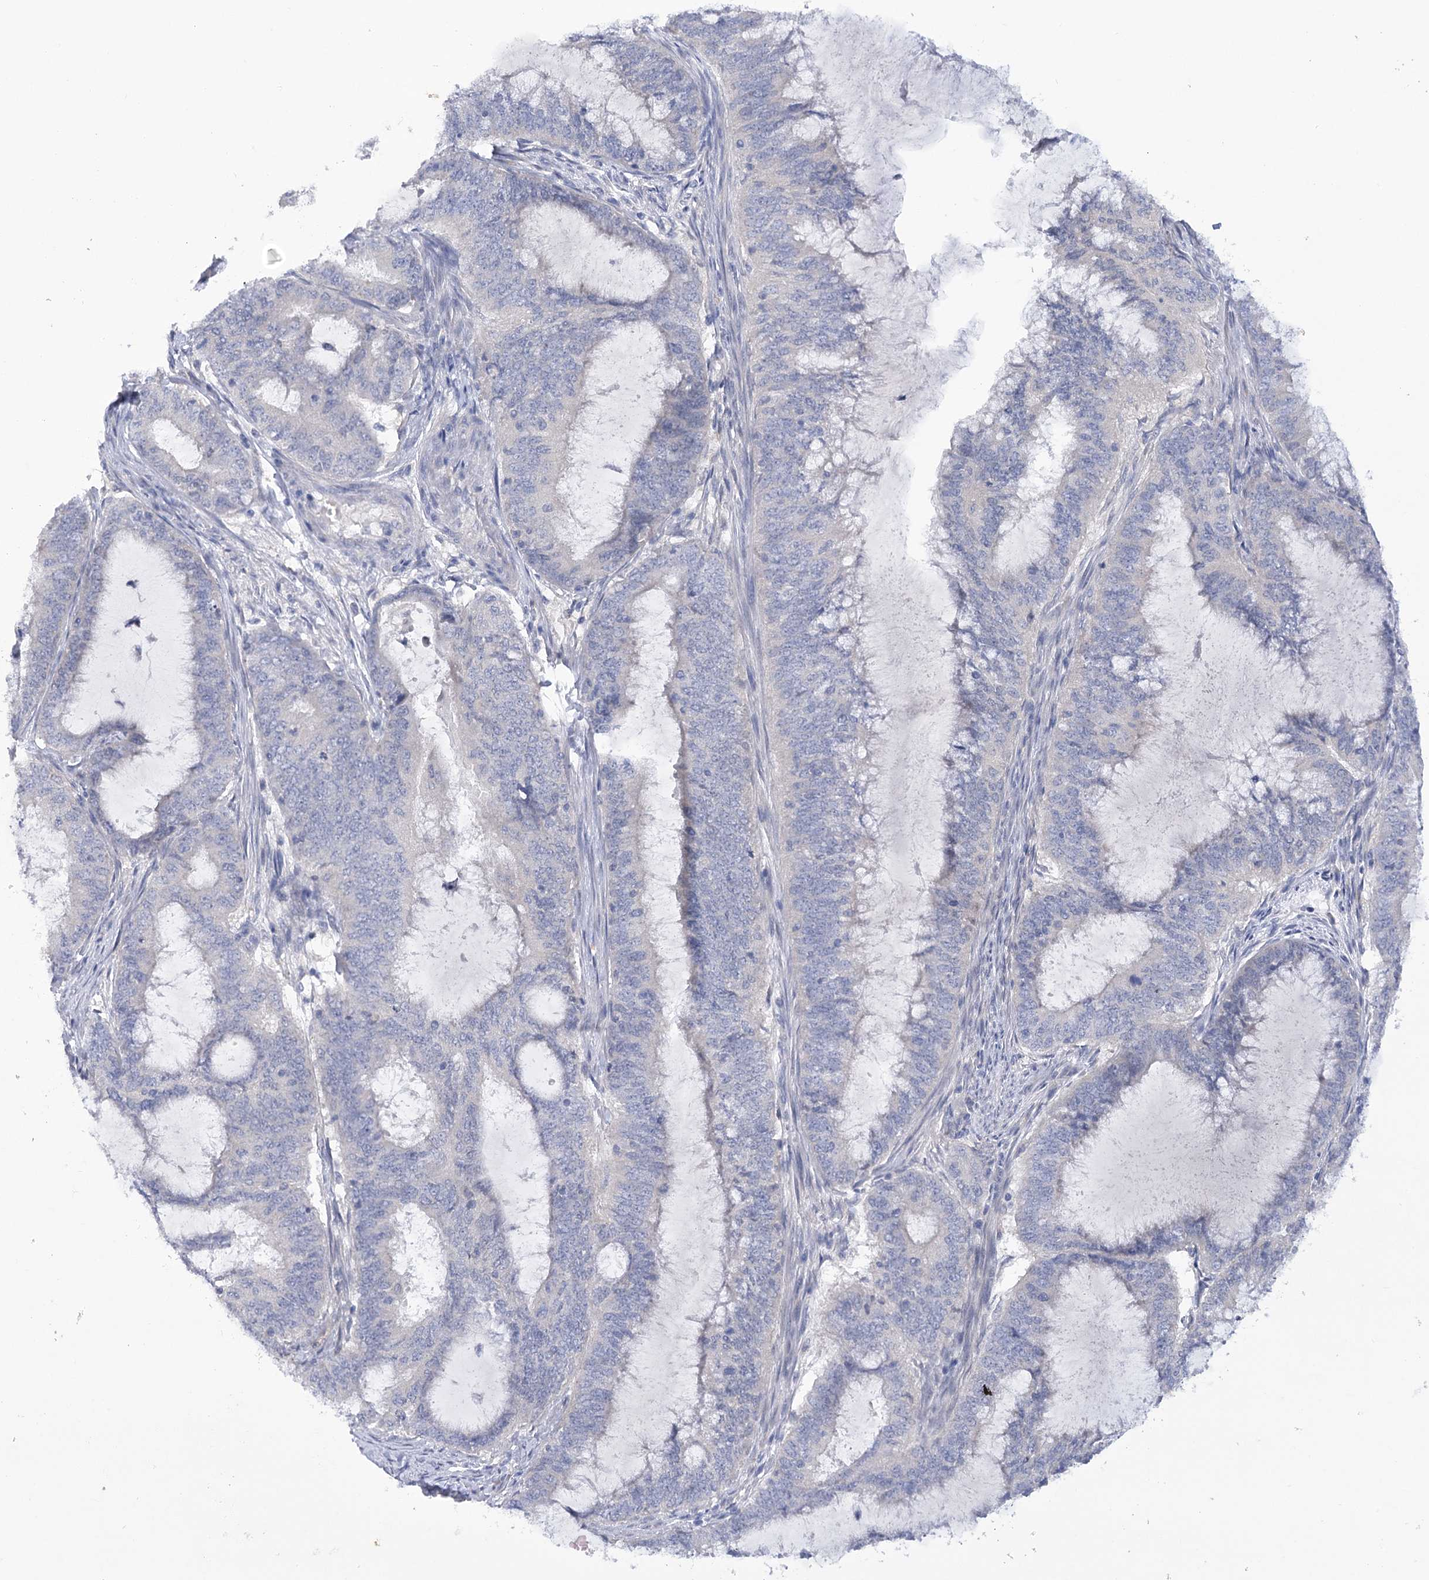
{"staining": {"intensity": "negative", "quantity": "none", "location": "none"}, "tissue": "endometrial cancer", "cell_type": "Tumor cells", "image_type": "cancer", "snomed": [{"axis": "morphology", "description": "Adenocarcinoma, NOS"}, {"axis": "topography", "description": "Endometrium"}], "caption": "A photomicrograph of human adenocarcinoma (endometrial) is negative for staining in tumor cells.", "gene": "DCUN1D1", "patient": {"sex": "female", "age": 51}}